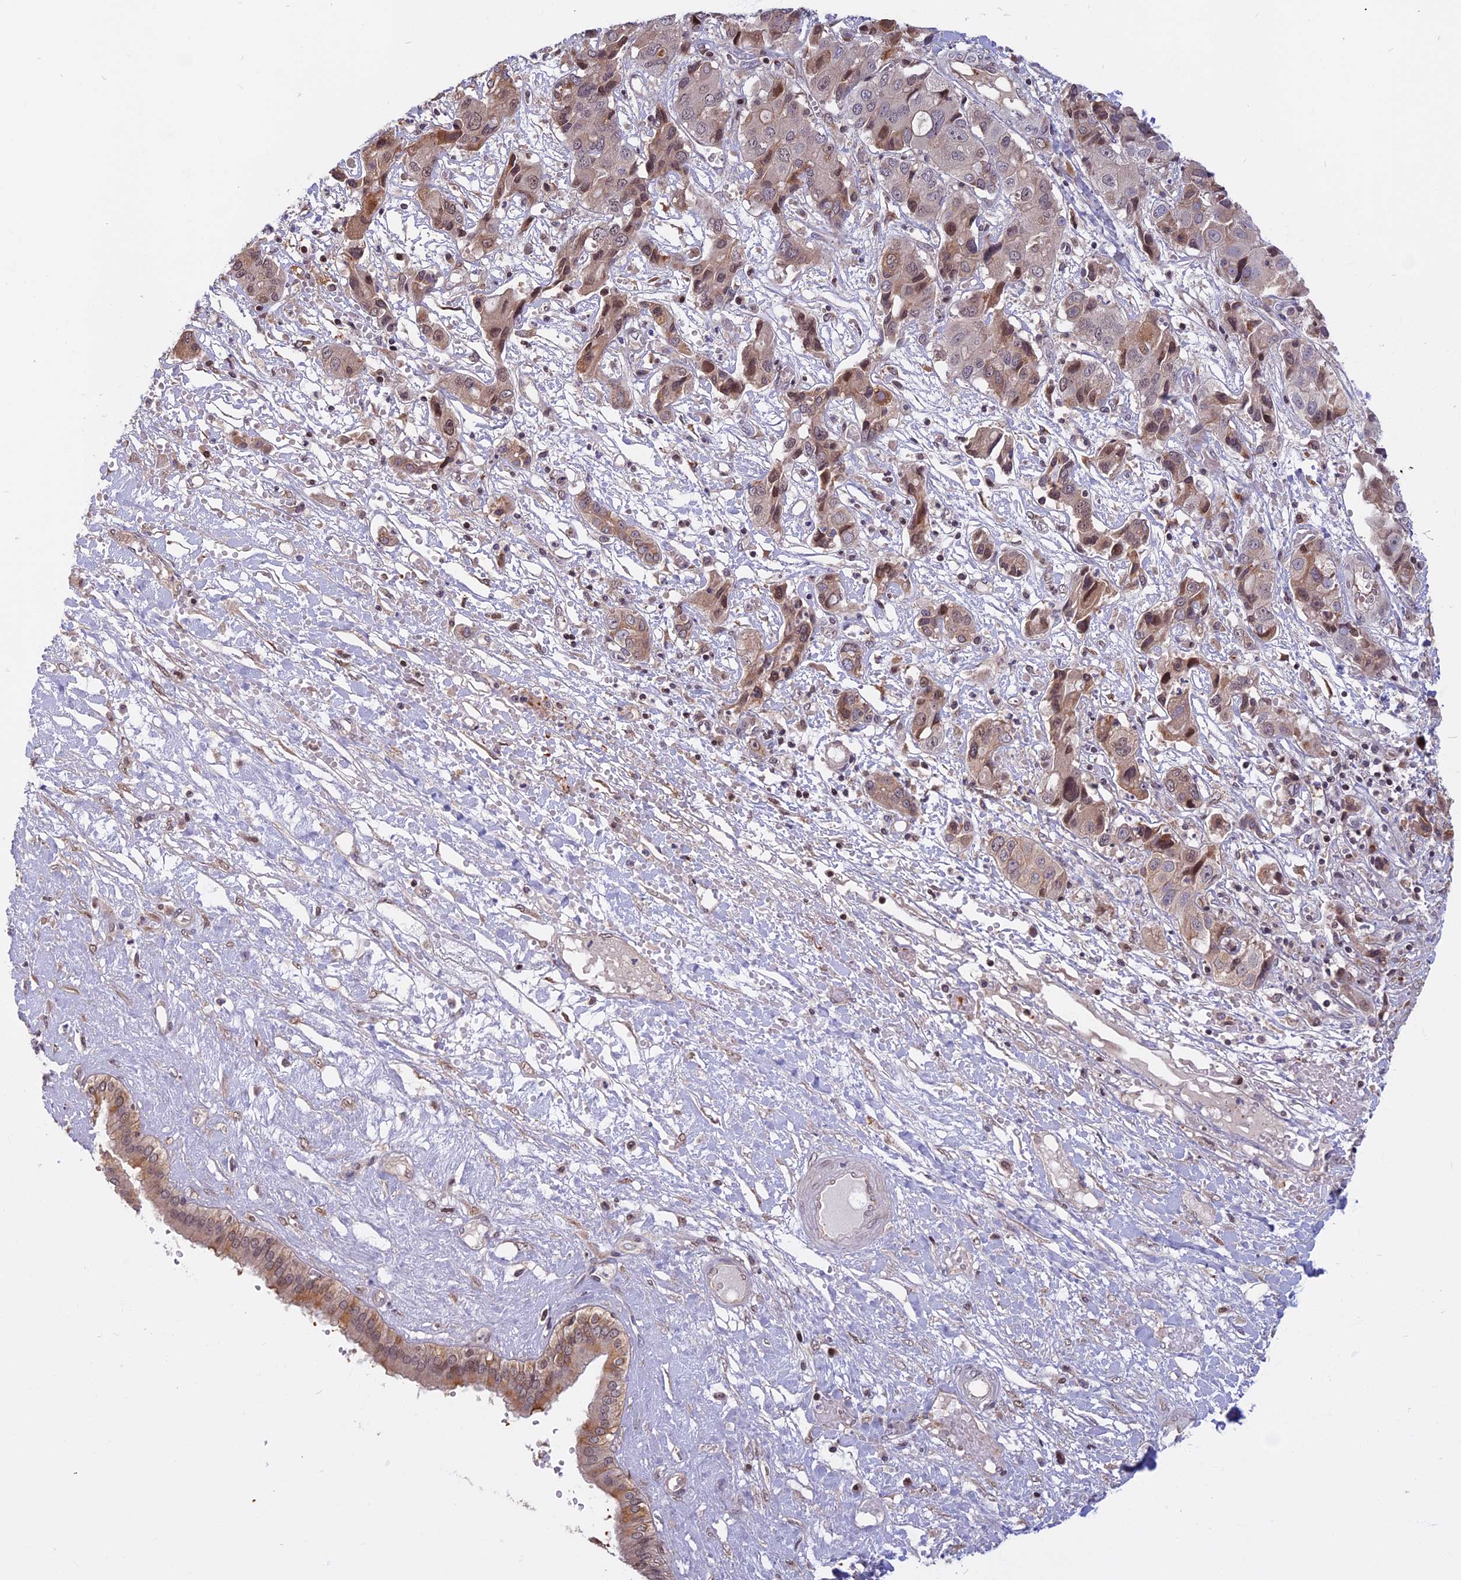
{"staining": {"intensity": "moderate", "quantity": "<25%", "location": "cytoplasmic/membranous,nuclear"}, "tissue": "liver cancer", "cell_type": "Tumor cells", "image_type": "cancer", "snomed": [{"axis": "morphology", "description": "Cholangiocarcinoma"}, {"axis": "topography", "description": "Liver"}], "caption": "Immunohistochemistry (IHC) staining of liver cancer (cholangiocarcinoma), which displays low levels of moderate cytoplasmic/membranous and nuclear staining in approximately <25% of tumor cells indicating moderate cytoplasmic/membranous and nuclear protein staining. The staining was performed using DAB (brown) for protein detection and nuclei were counterstained in hematoxylin (blue).", "gene": "CCDC113", "patient": {"sex": "male", "age": 67}}